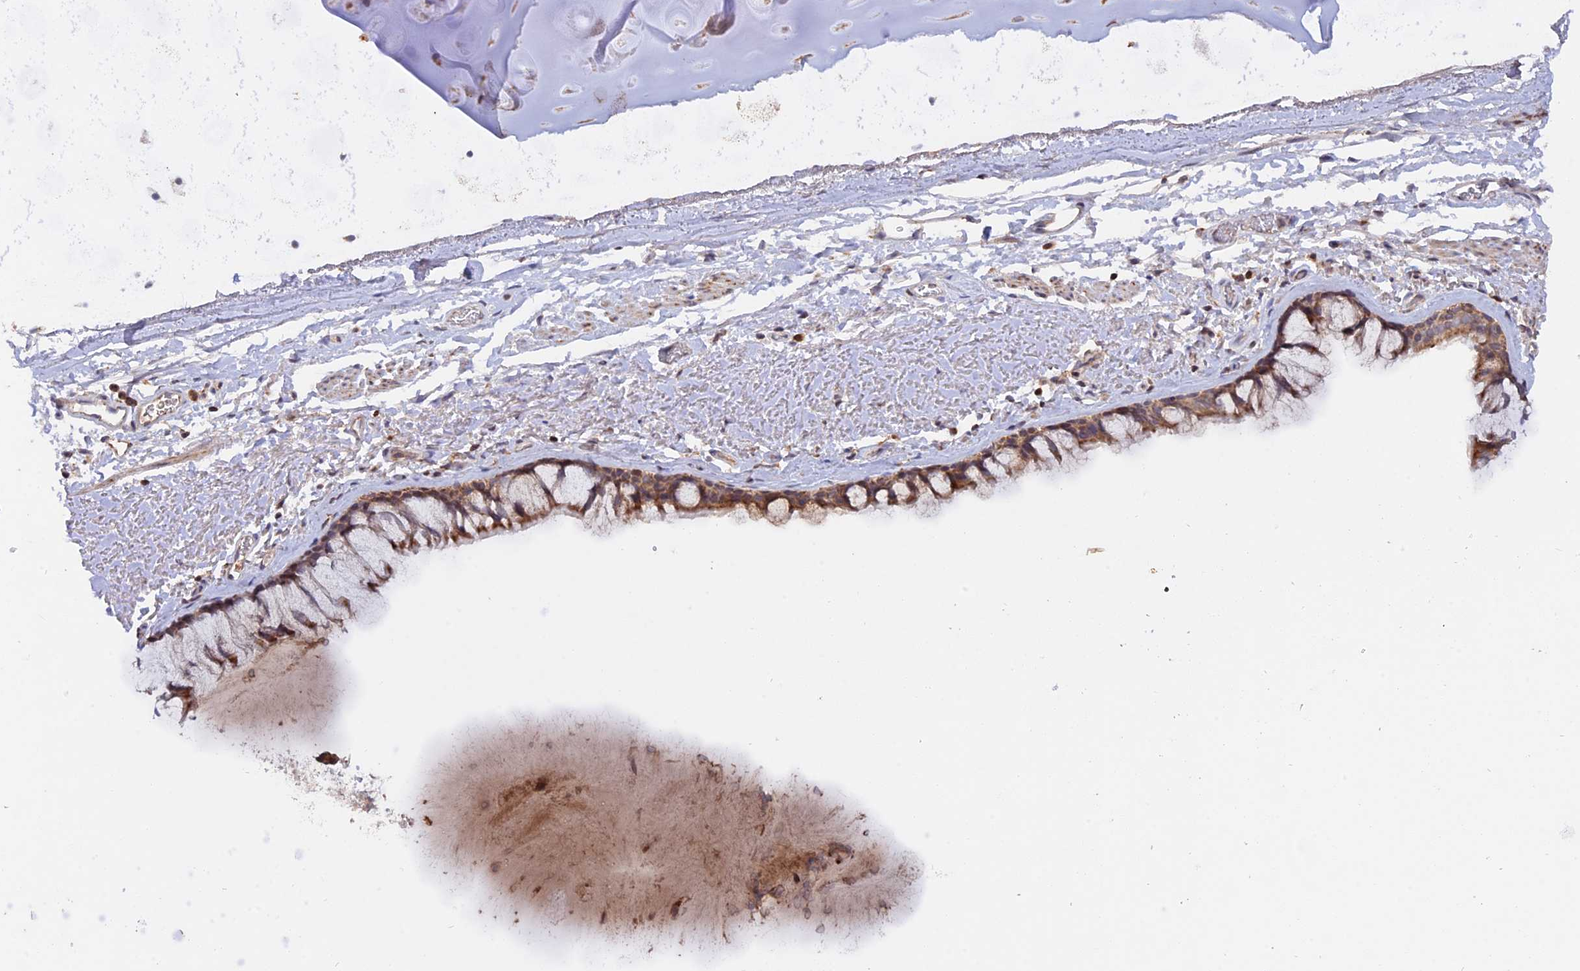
{"staining": {"intensity": "moderate", "quantity": ">75%", "location": "cytoplasmic/membranous"}, "tissue": "bronchus", "cell_type": "Respiratory epithelial cells", "image_type": "normal", "snomed": [{"axis": "morphology", "description": "Normal tissue, NOS"}, {"axis": "topography", "description": "Bronchus"}], "caption": "Protein staining shows moderate cytoplasmic/membranous positivity in about >75% of respiratory epithelial cells in benign bronchus.", "gene": "MPV17L", "patient": {"sex": "male", "age": 65}}